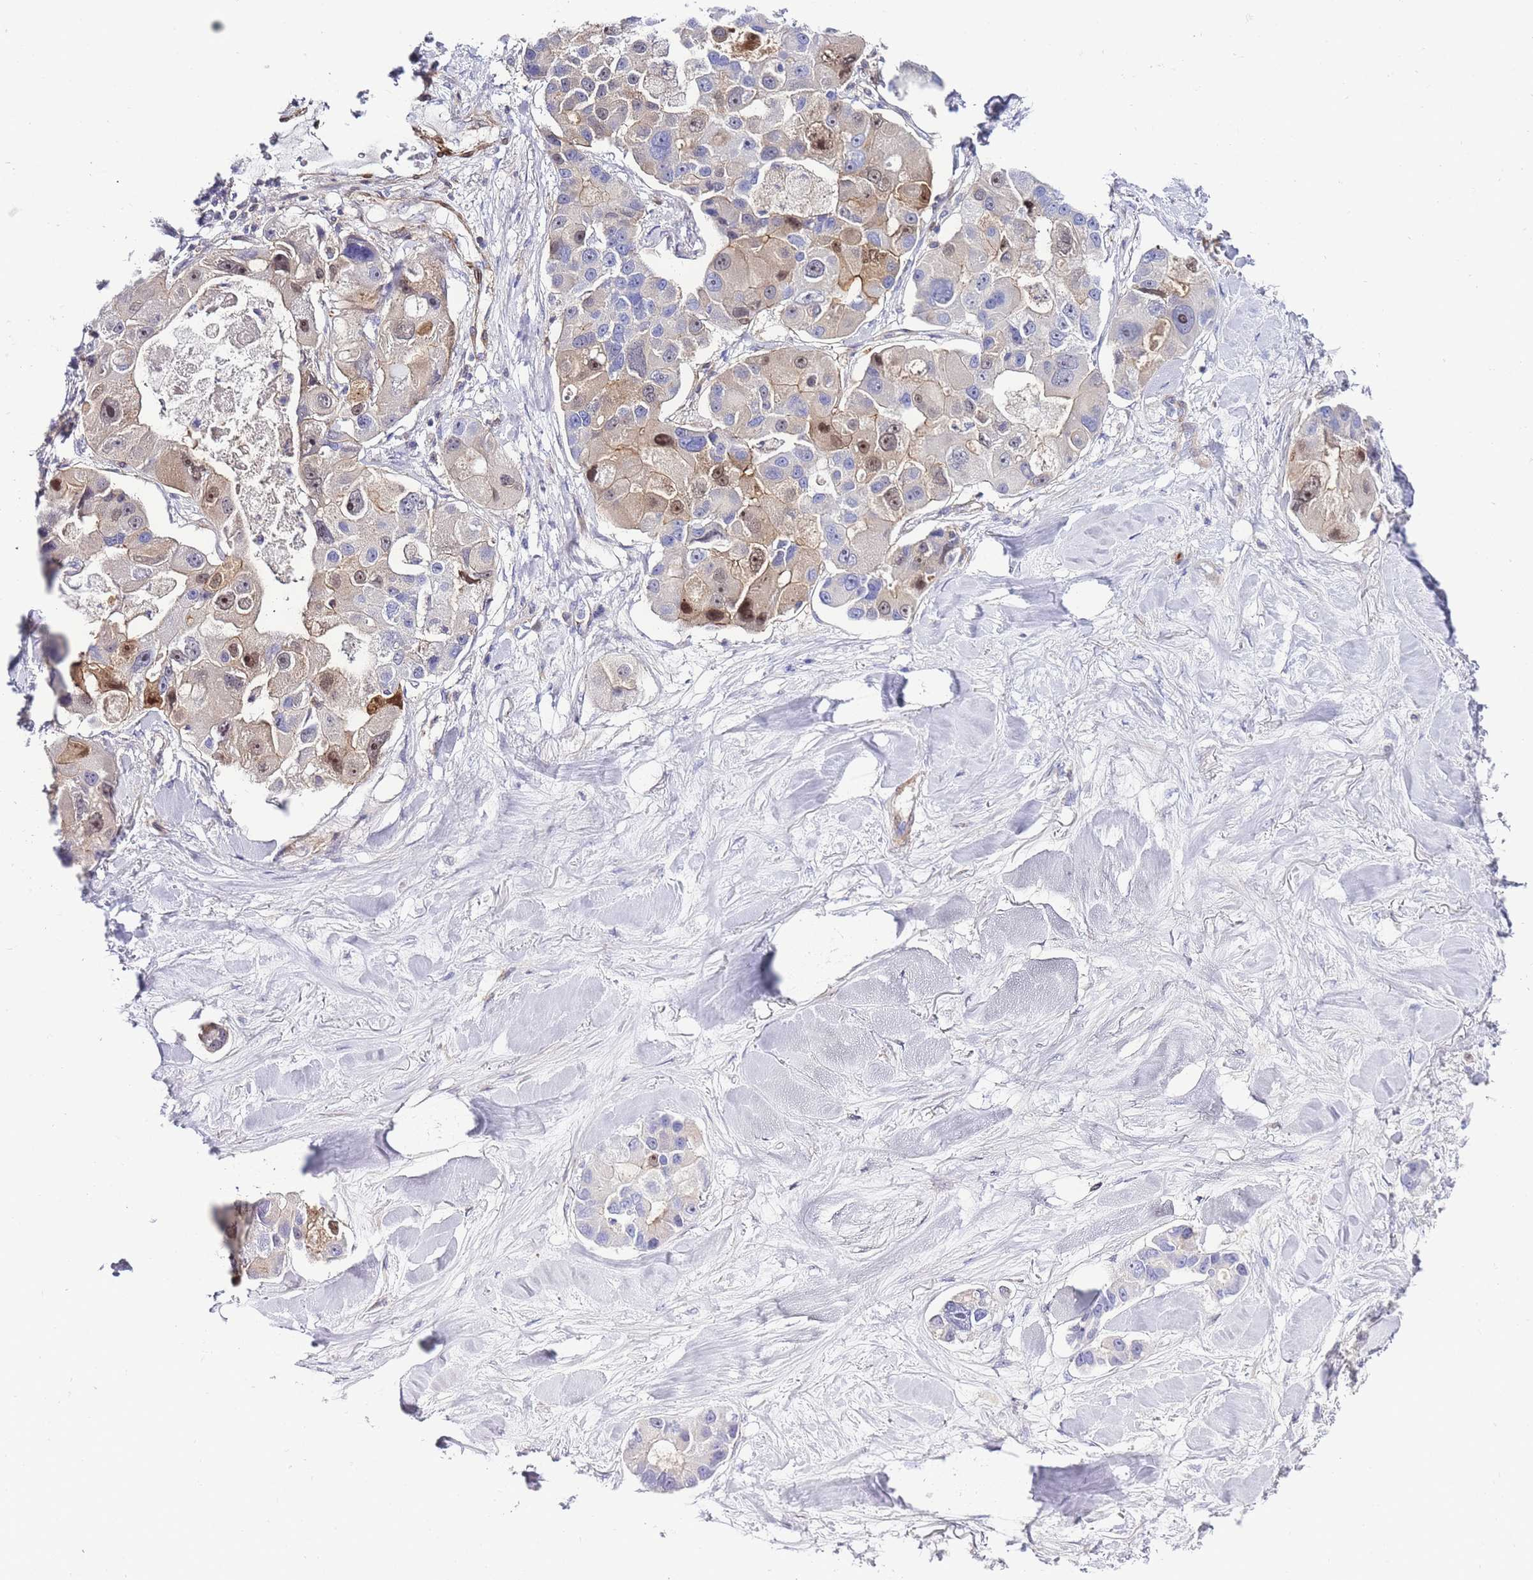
{"staining": {"intensity": "weak", "quantity": "<25%", "location": "nuclear"}, "tissue": "lung cancer", "cell_type": "Tumor cells", "image_type": "cancer", "snomed": [{"axis": "morphology", "description": "Adenocarcinoma, NOS"}, {"axis": "topography", "description": "Lung"}], "caption": "Immunohistochemical staining of human lung adenocarcinoma displays no significant staining in tumor cells.", "gene": "FBN3", "patient": {"sex": "female", "age": 54}}